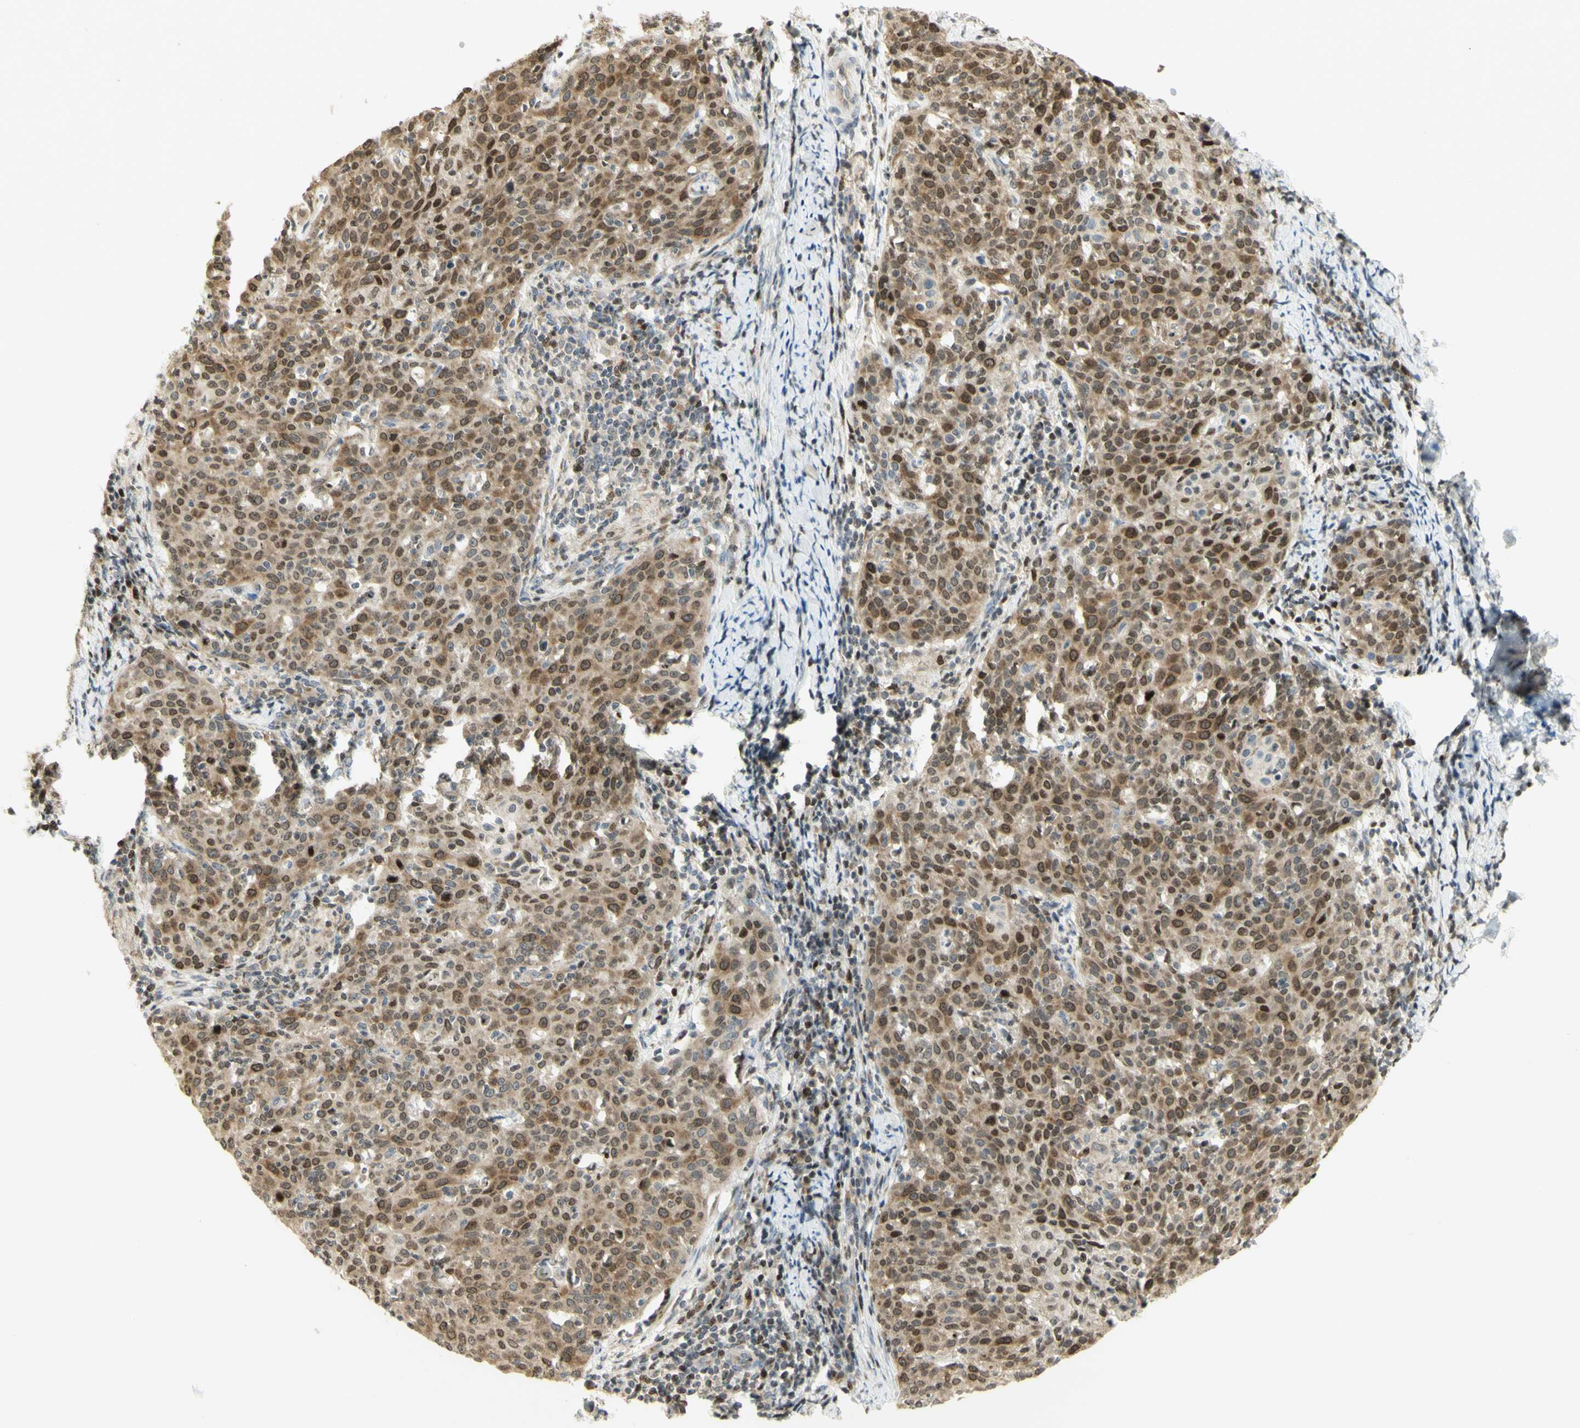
{"staining": {"intensity": "moderate", "quantity": ">75%", "location": "cytoplasmic/membranous,nuclear"}, "tissue": "cervical cancer", "cell_type": "Tumor cells", "image_type": "cancer", "snomed": [{"axis": "morphology", "description": "Squamous cell carcinoma, NOS"}, {"axis": "topography", "description": "Cervix"}], "caption": "This micrograph exhibits immunohistochemistry staining of human squamous cell carcinoma (cervical), with medium moderate cytoplasmic/membranous and nuclear positivity in about >75% of tumor cells.", "gene": "KIF11", "patient": {"sex": "female", "age": 38}}